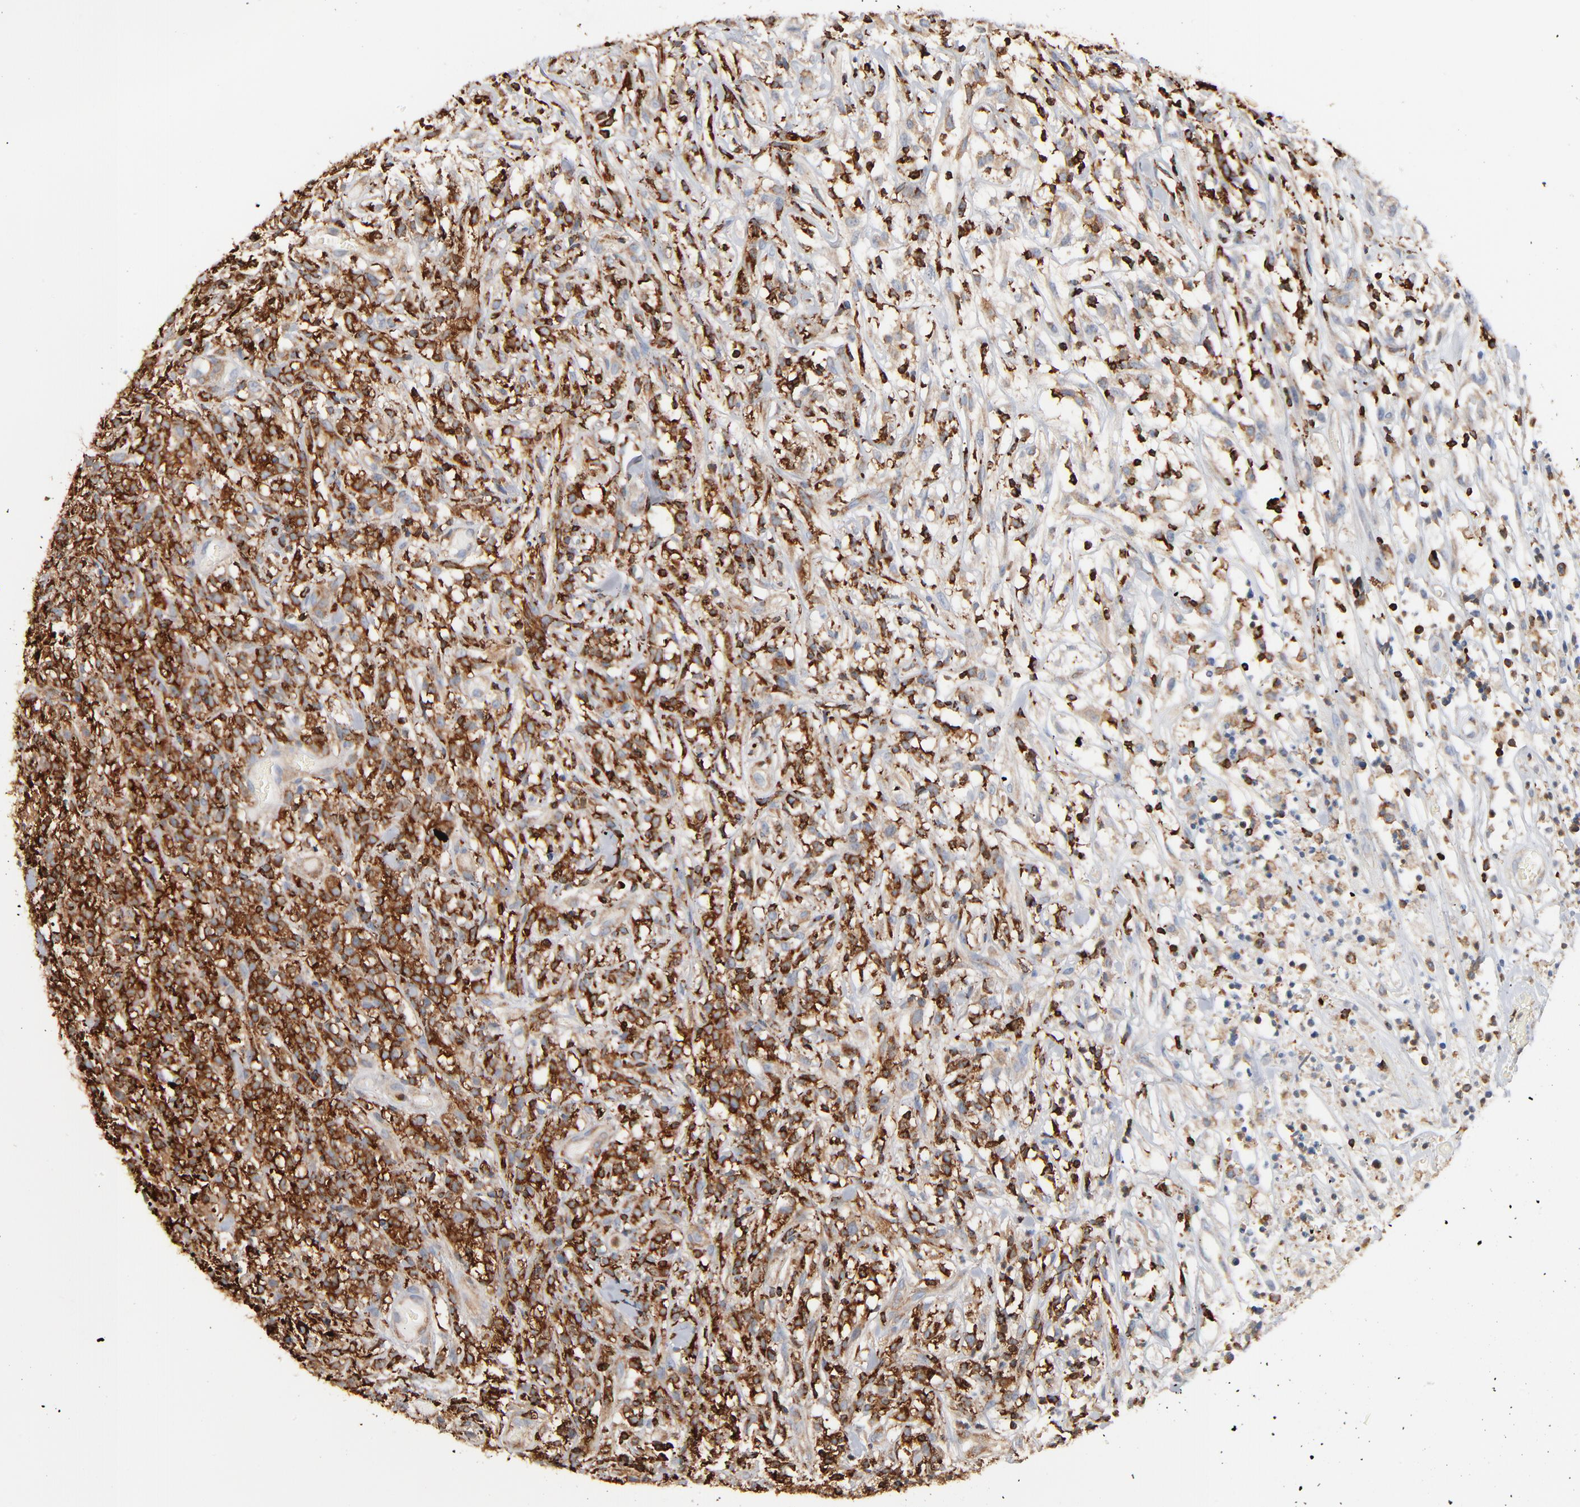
{"staining": {"intensity": "strong", "quantity": ">75%", "location": "cytoplasmic/membranous"}, "tissue": "lymphoma", "cell_type": "Tumor cells", "image_type": "cancer", "snomed": [{"axis": "morphology", "description": "Malignant lymphoma, non-Hodgkin's type, High grade"}, {"axis": "topography", "description": "Lymph node"}], "caption": "A high amount of strong cytoplasmic/membranous staining is present in approximately >75% of tumor cells in high-grade malignant lymphoma, non-Hodgkin's type tissue.", "gene": "SH3KBP1", "patient": {"sex": "female", "age": 73}}